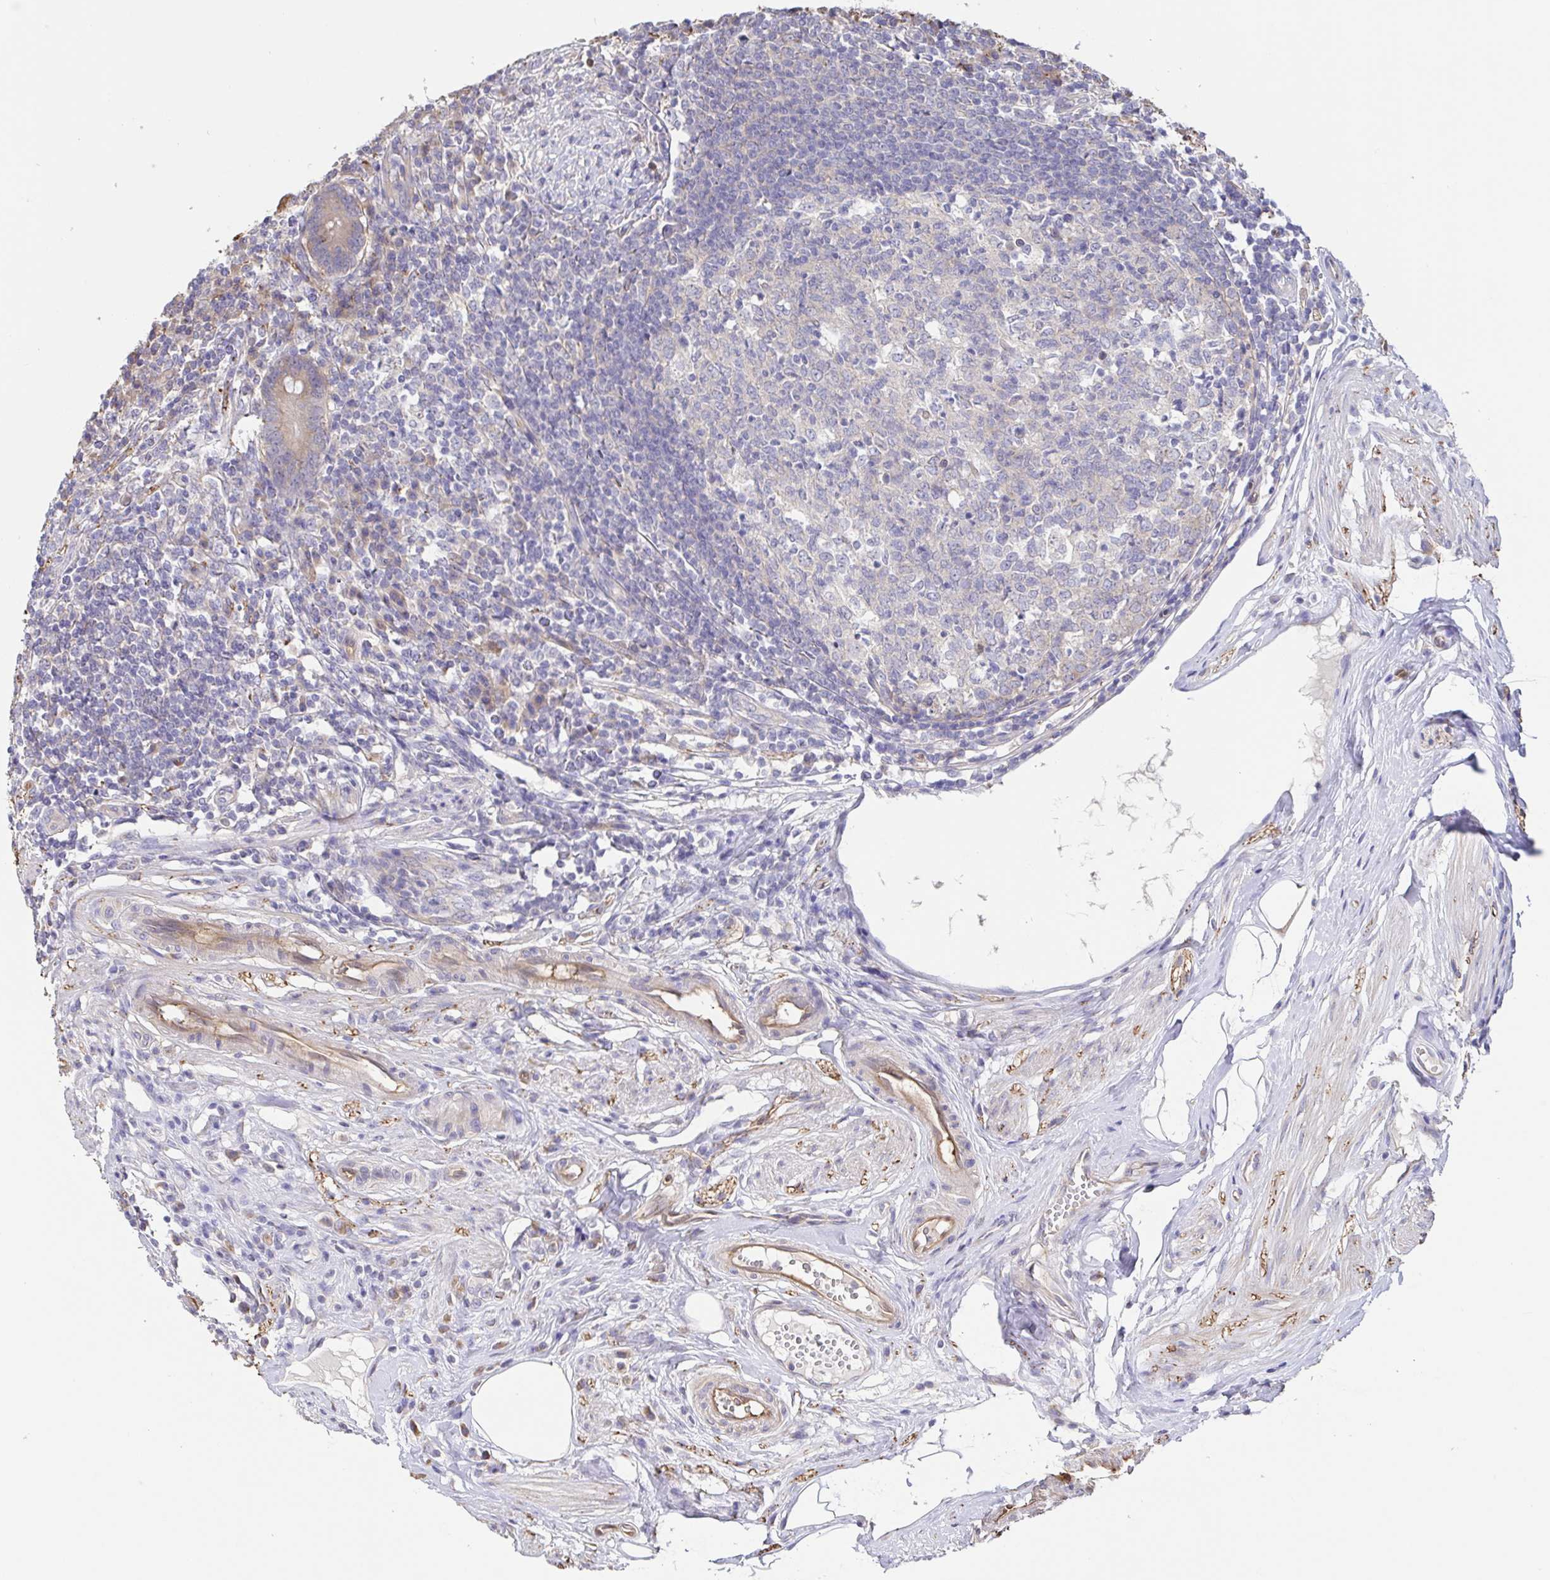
{"staining": {"intensity": "weak", "quantity": "25%-75%", "location": "cytoplasmic/membranous"}, "tissue": "appendix", "cell_type": "Glandular cells", "image_type": "normal", "snomed": [{"axis": "morphology", "description": "Normal tissue, NOS"}, {"axis": "topography", "description": "Appendix"}], "caption": "Appendix stained with immunohistochemistry (IHC) displays weak cytoplasmic/membranous staining in approximately 25%-75% of glandular cells. (brown staining indicates protein expression, while blue staining denotes nuclei).", "gene": "EIF3D", "patient": {"sex": "female", "age": 56}}